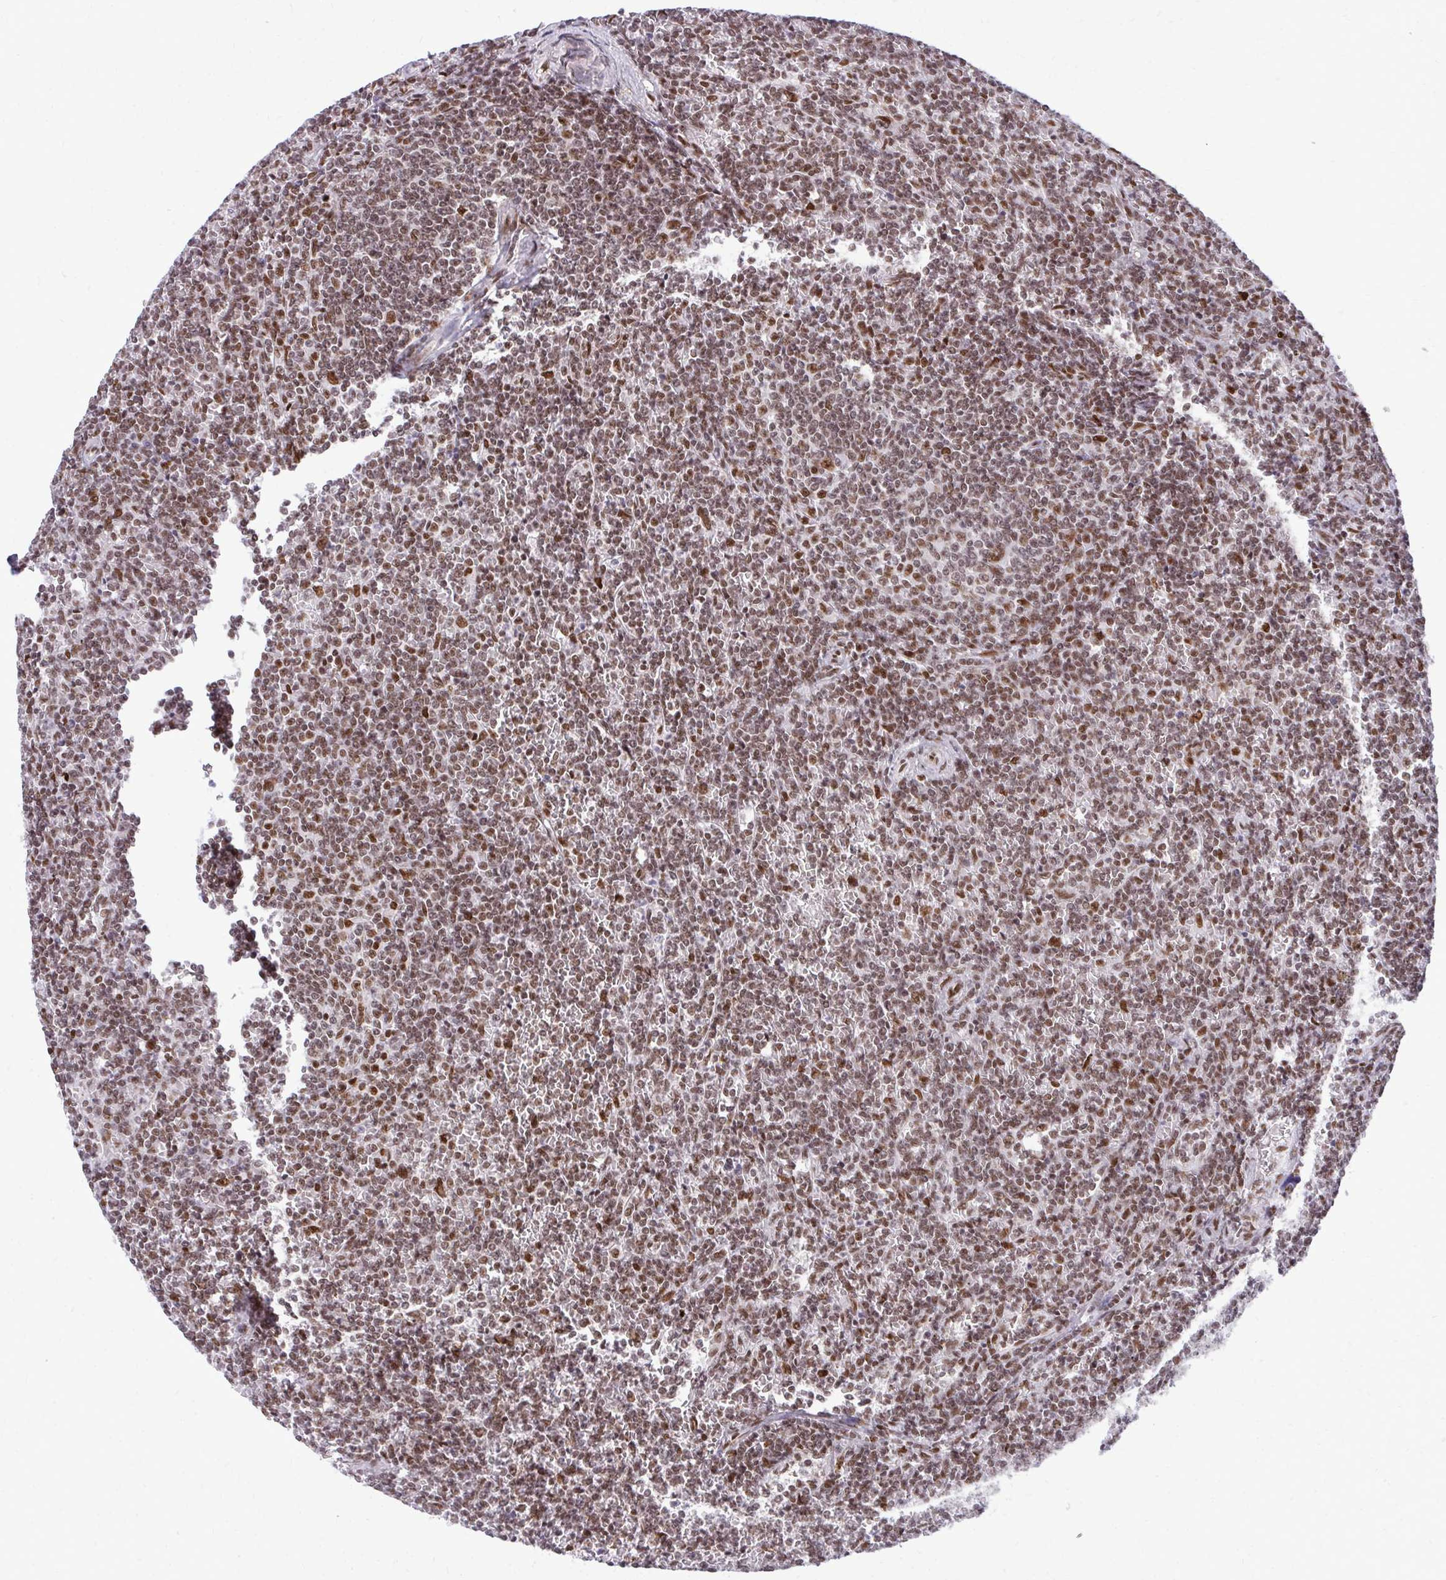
{"staining": {"intensity": "moderate", "quantity": ">75%", "location": "nuclear"}, "tissue": "lymphoma", "cell_type": "Tumor cells", "image_type": "cancer", "snomed": [{"axis": "morphology", "description": "Malignant lymphoma, non-Hodgkin's type, Low grade"}, {"axis": "topography", "description": "Spleen"}], "caption": "Human malignant lymphoma, non-Hodgkin's type (low-grade) stained for a protein (brown) shows moderate nuclear positive positivity in about >75% of tumor cells.", "gene": "CDYL", "patient": {"sex": "male", "age": 78}}